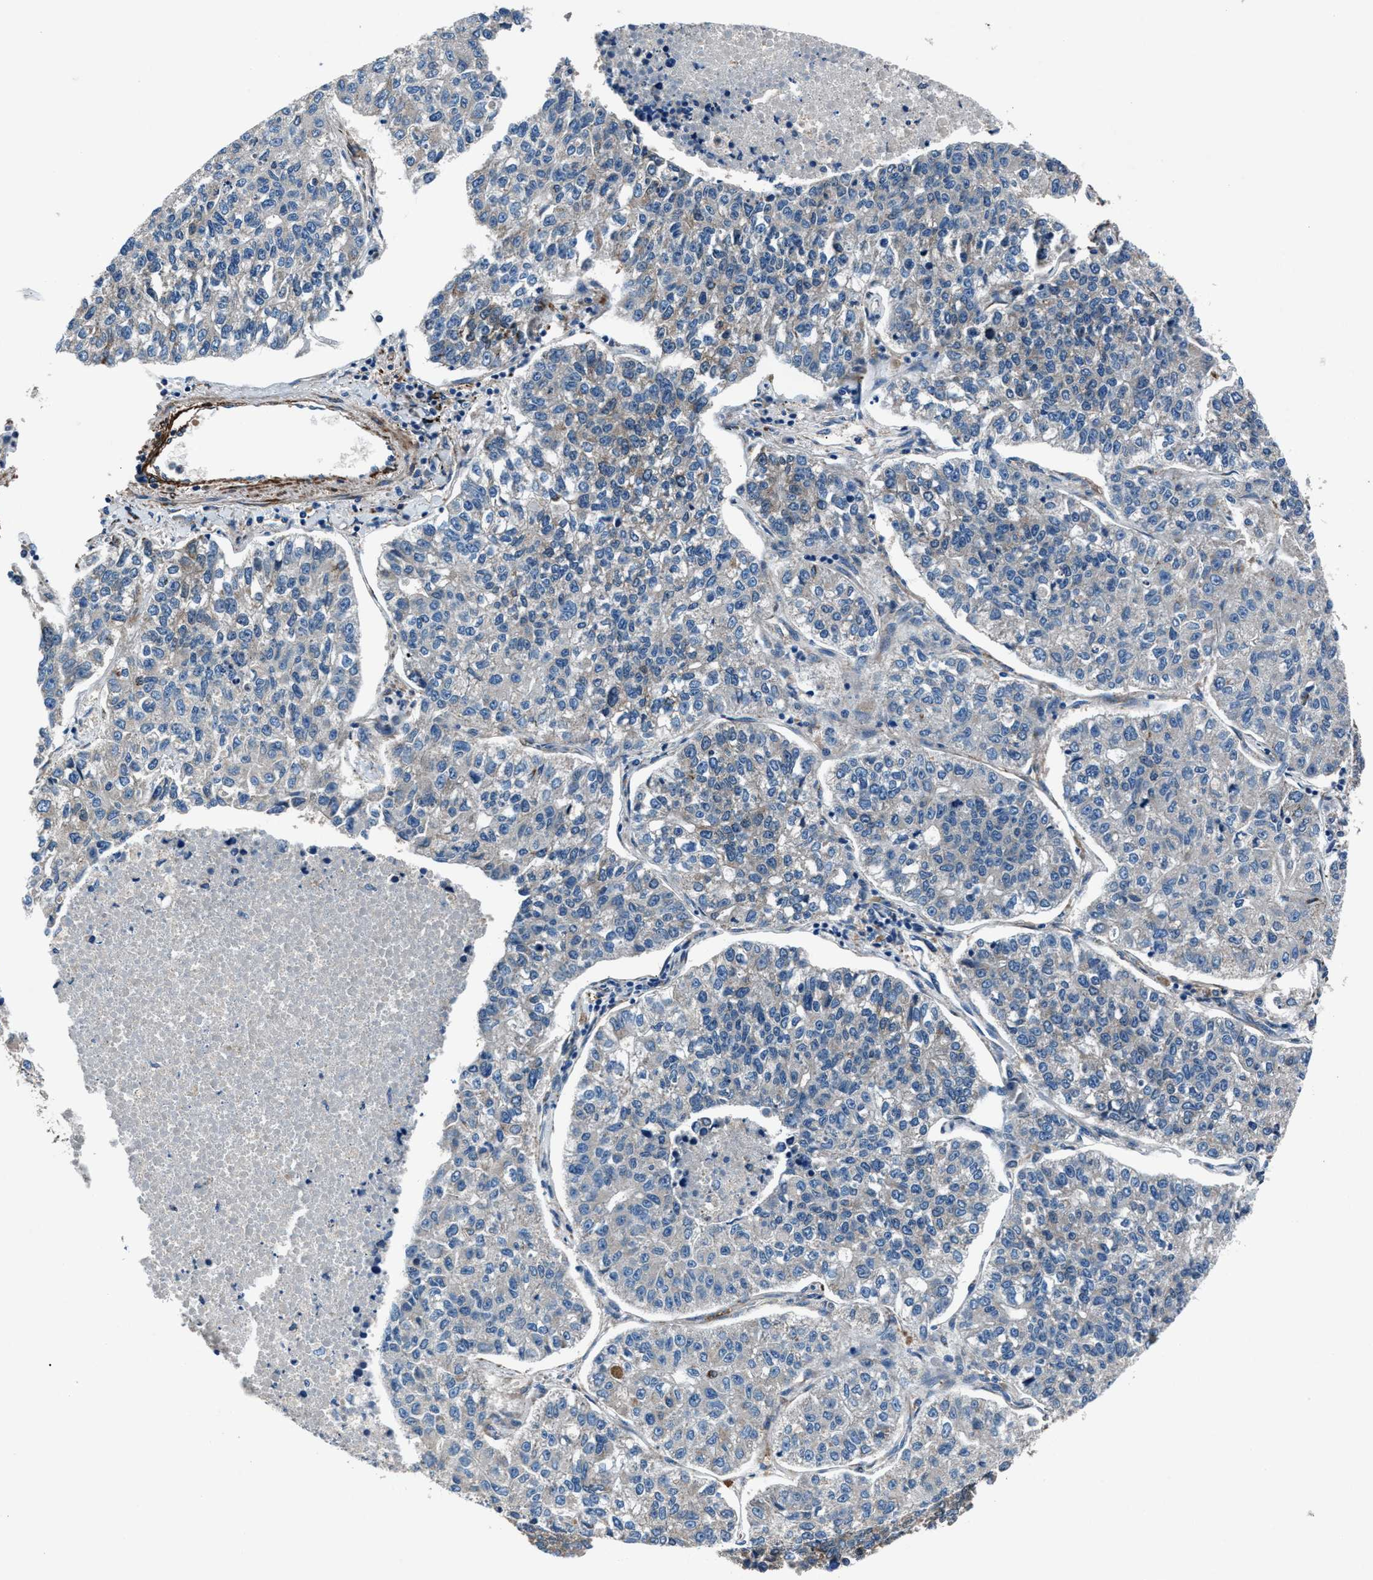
{"staining": {"intensity": "weak", "quantity": "<25%", "location": "cytoplasmic/membranous"}, "tissue": "lung cancer", "cell_type": "Tumor cells", "image_type": "cancer", "snomed": [{"axis": "morphology", "description": "Adenocarcinoma, NOS"}, {"axis": "topography", "description": "Lung"}], "caption": "Tumor cells show no significant staining in lung cancer (adenocarcinoma).", "gene": "PRTFDC1", "patient": {"sex": "male", "age": 49}}